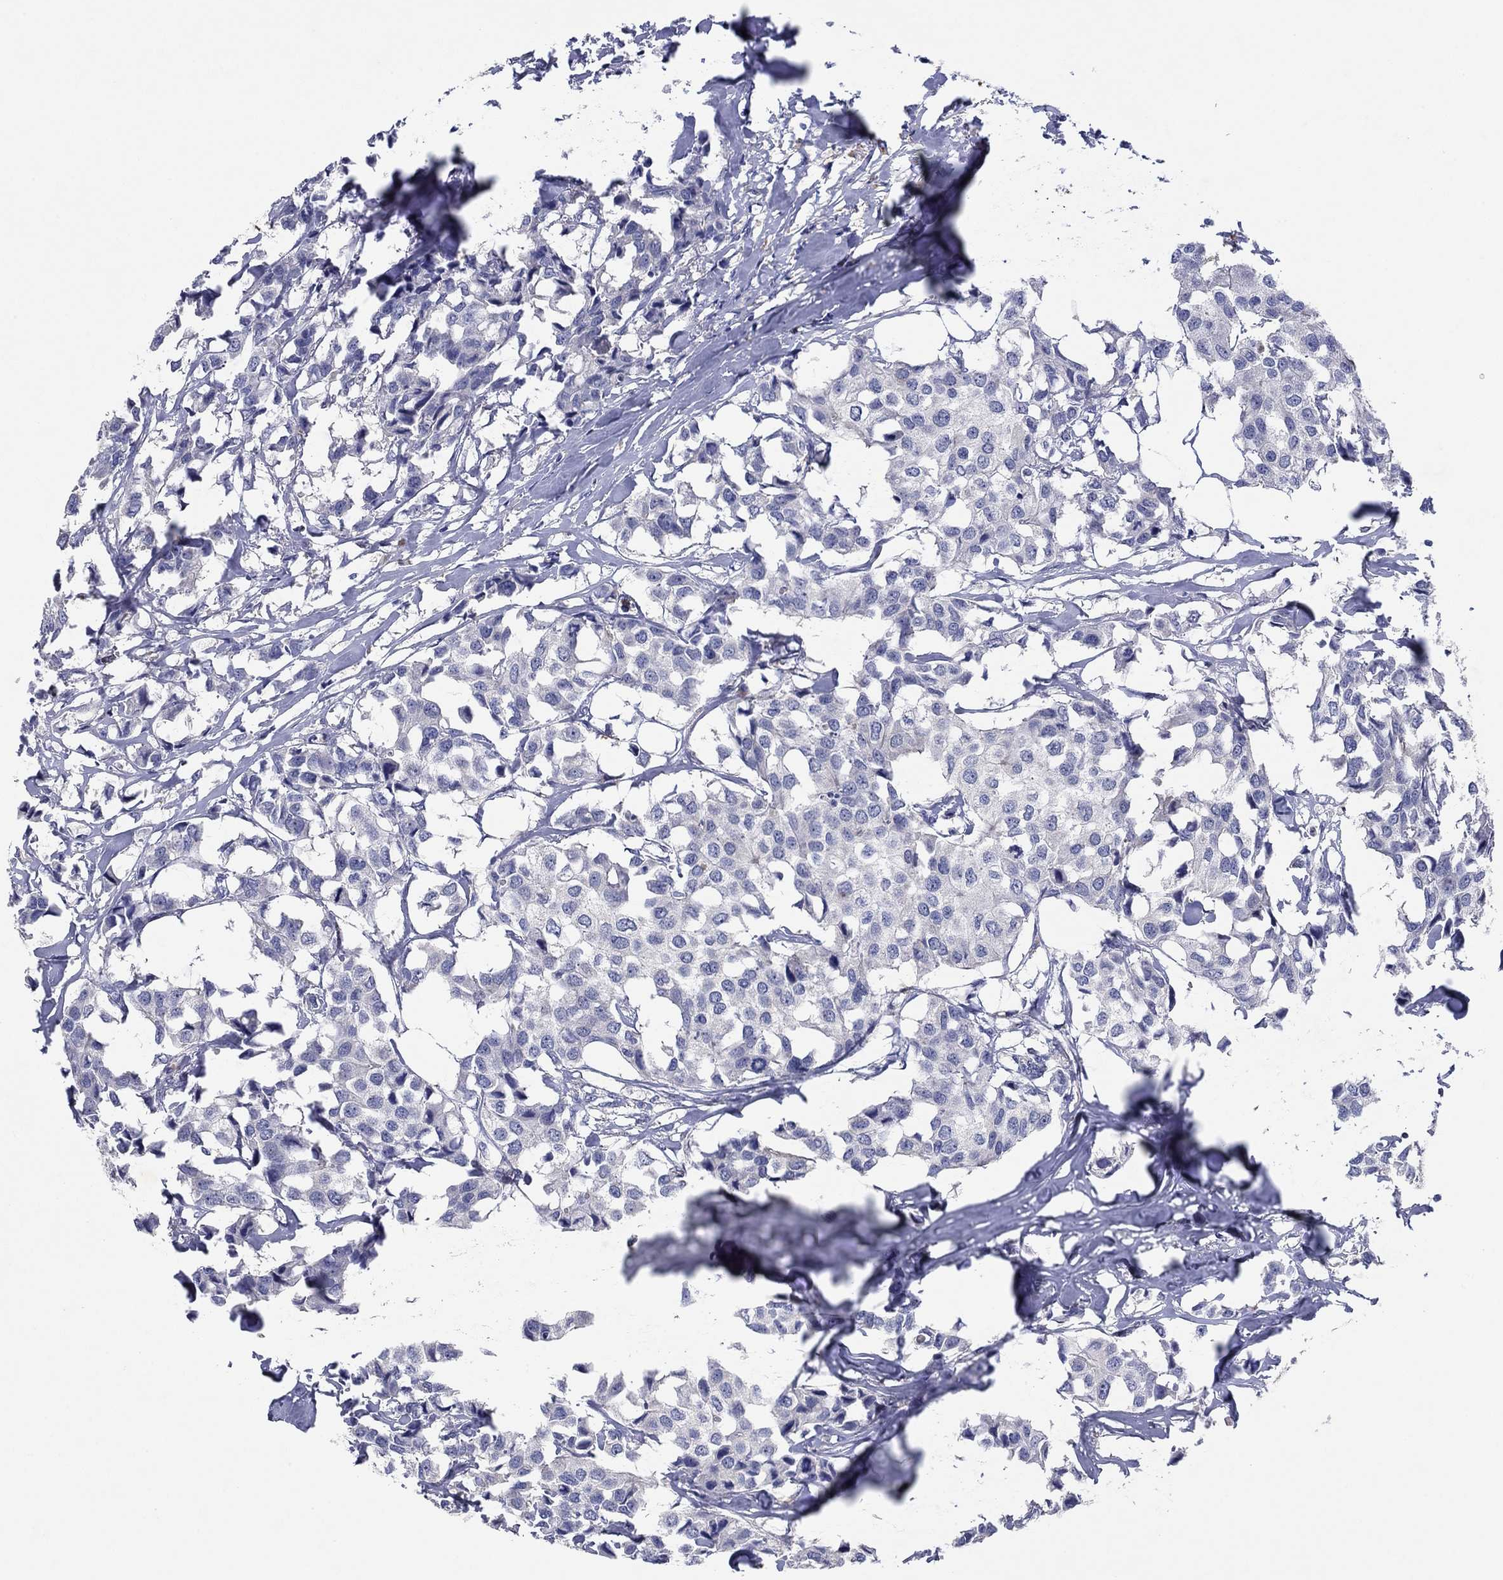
{"staining": {"intensity": "negative", "quantity": "none", "location": "none"}, "tissue": "breast cancer", "cell_type": "Tumor cells", "image_type": "cancer", "snomed": [{"axis": "morphology", "description": "Duct carcinoma"}, {"axis": "topography", "description": "Breast"}], "caption": "Breast intraductal carcinoma was stained to show a protein in brown. There is no significant expression in tumor cells.", "gene": "HDC", "patient": {"sex": "female", "age": 80}}